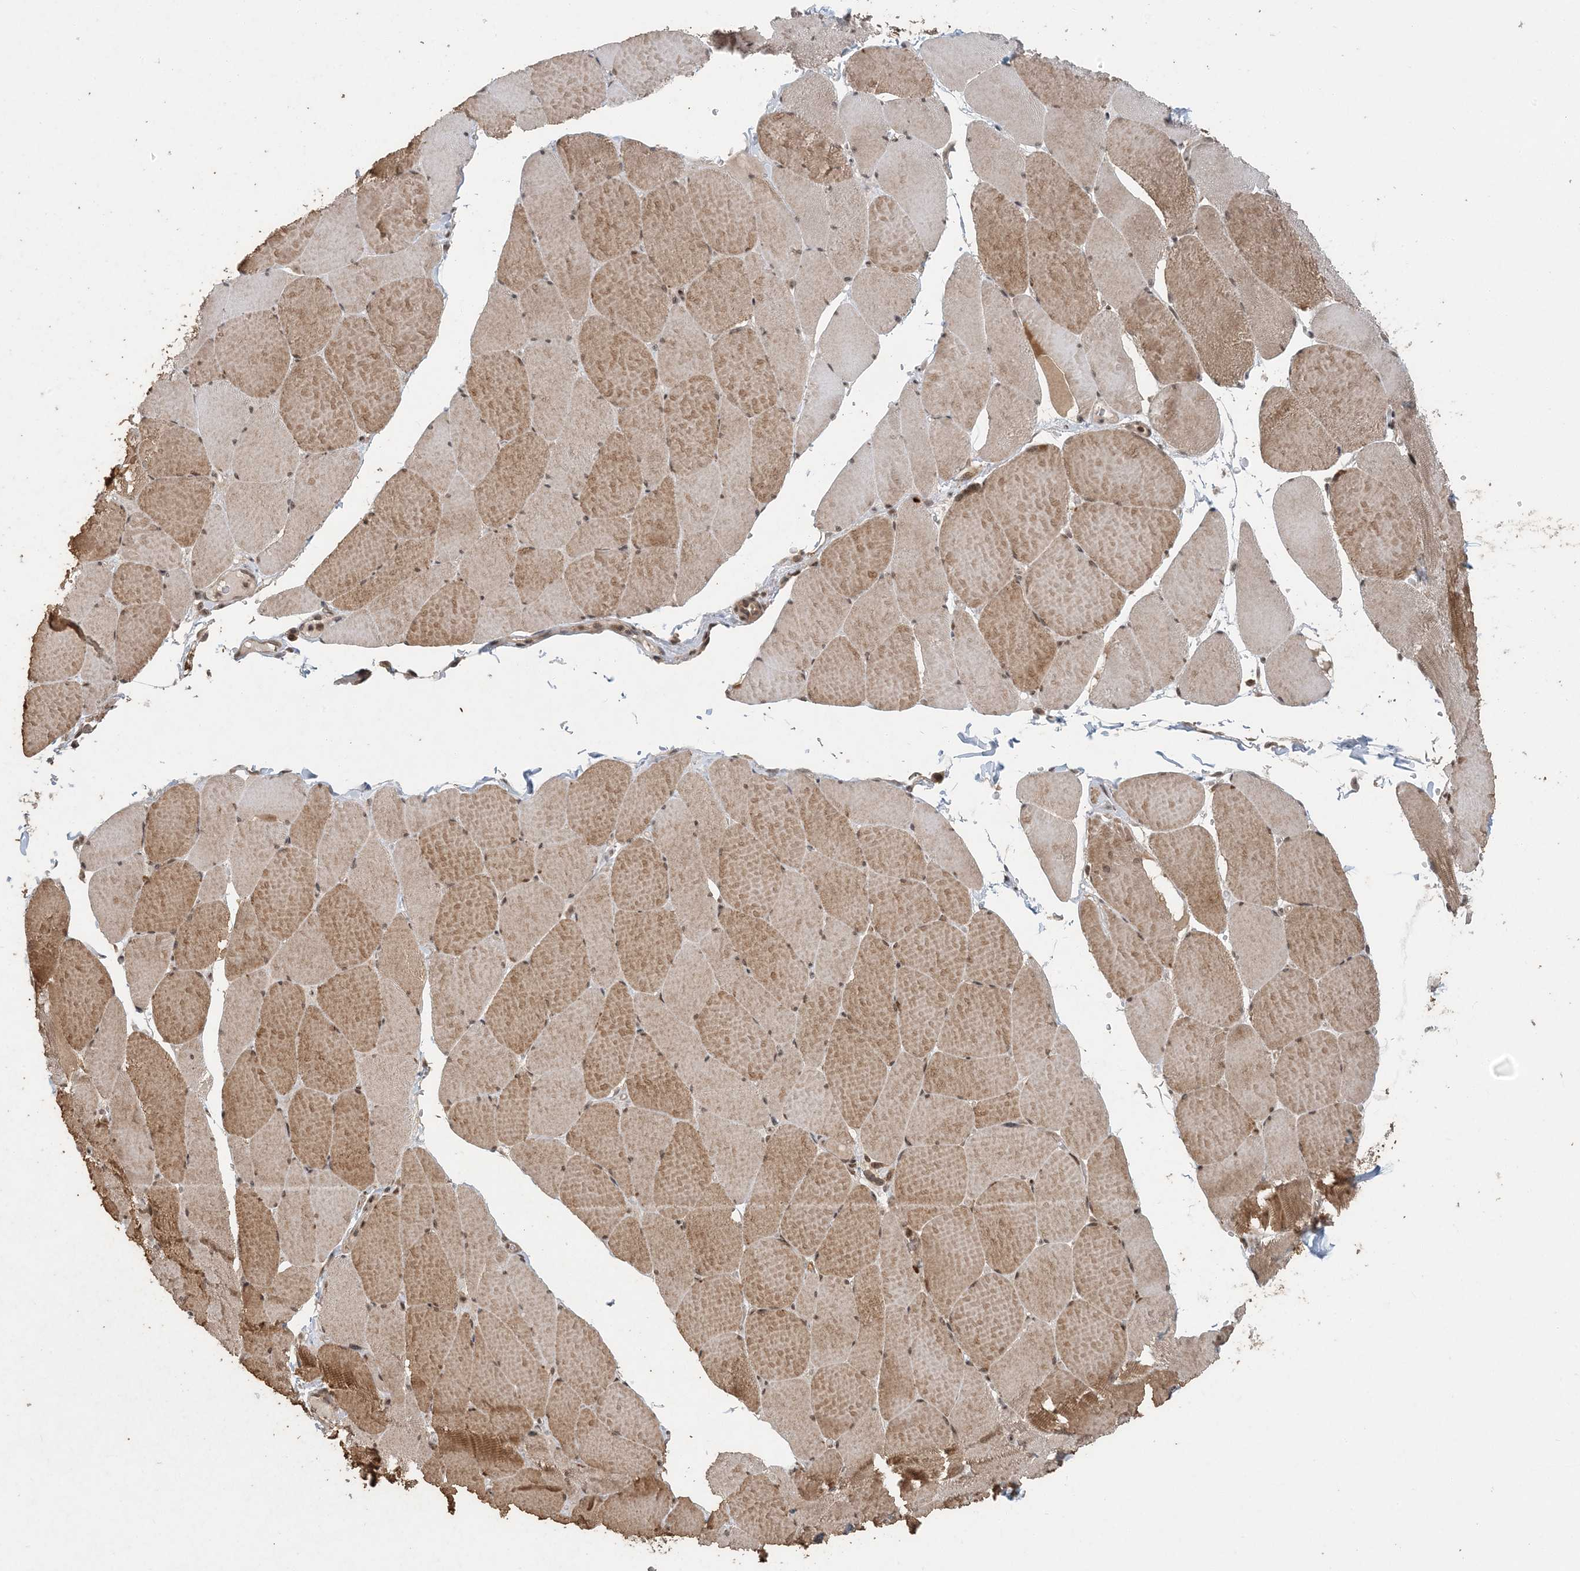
{"staining": {"intensity": "moderate", "quantity": ">75%", "location": "cytoplasmic/membranous,nuclear"}, "tissue": "skeletal muscle", "cell_type": "Myocytes", "image_type": "normal", "snomed": [{"axis": "morphology", "description": "Normal tissue, NOS"}, {"axis": "topography", "description": "Skeletal muscle"}, {"axis": "topography", "description": "Head-Neck"}], "caption": "A histopathology image showing moderate cytoplasmic/membranous,nuclear positivity in about >75% of myocytes in benign skeletal muscle, as visualized by brown immunohistochemical staining.", "gene": "ATP13A2", "patient": {"sex": "male", "age": 66}}